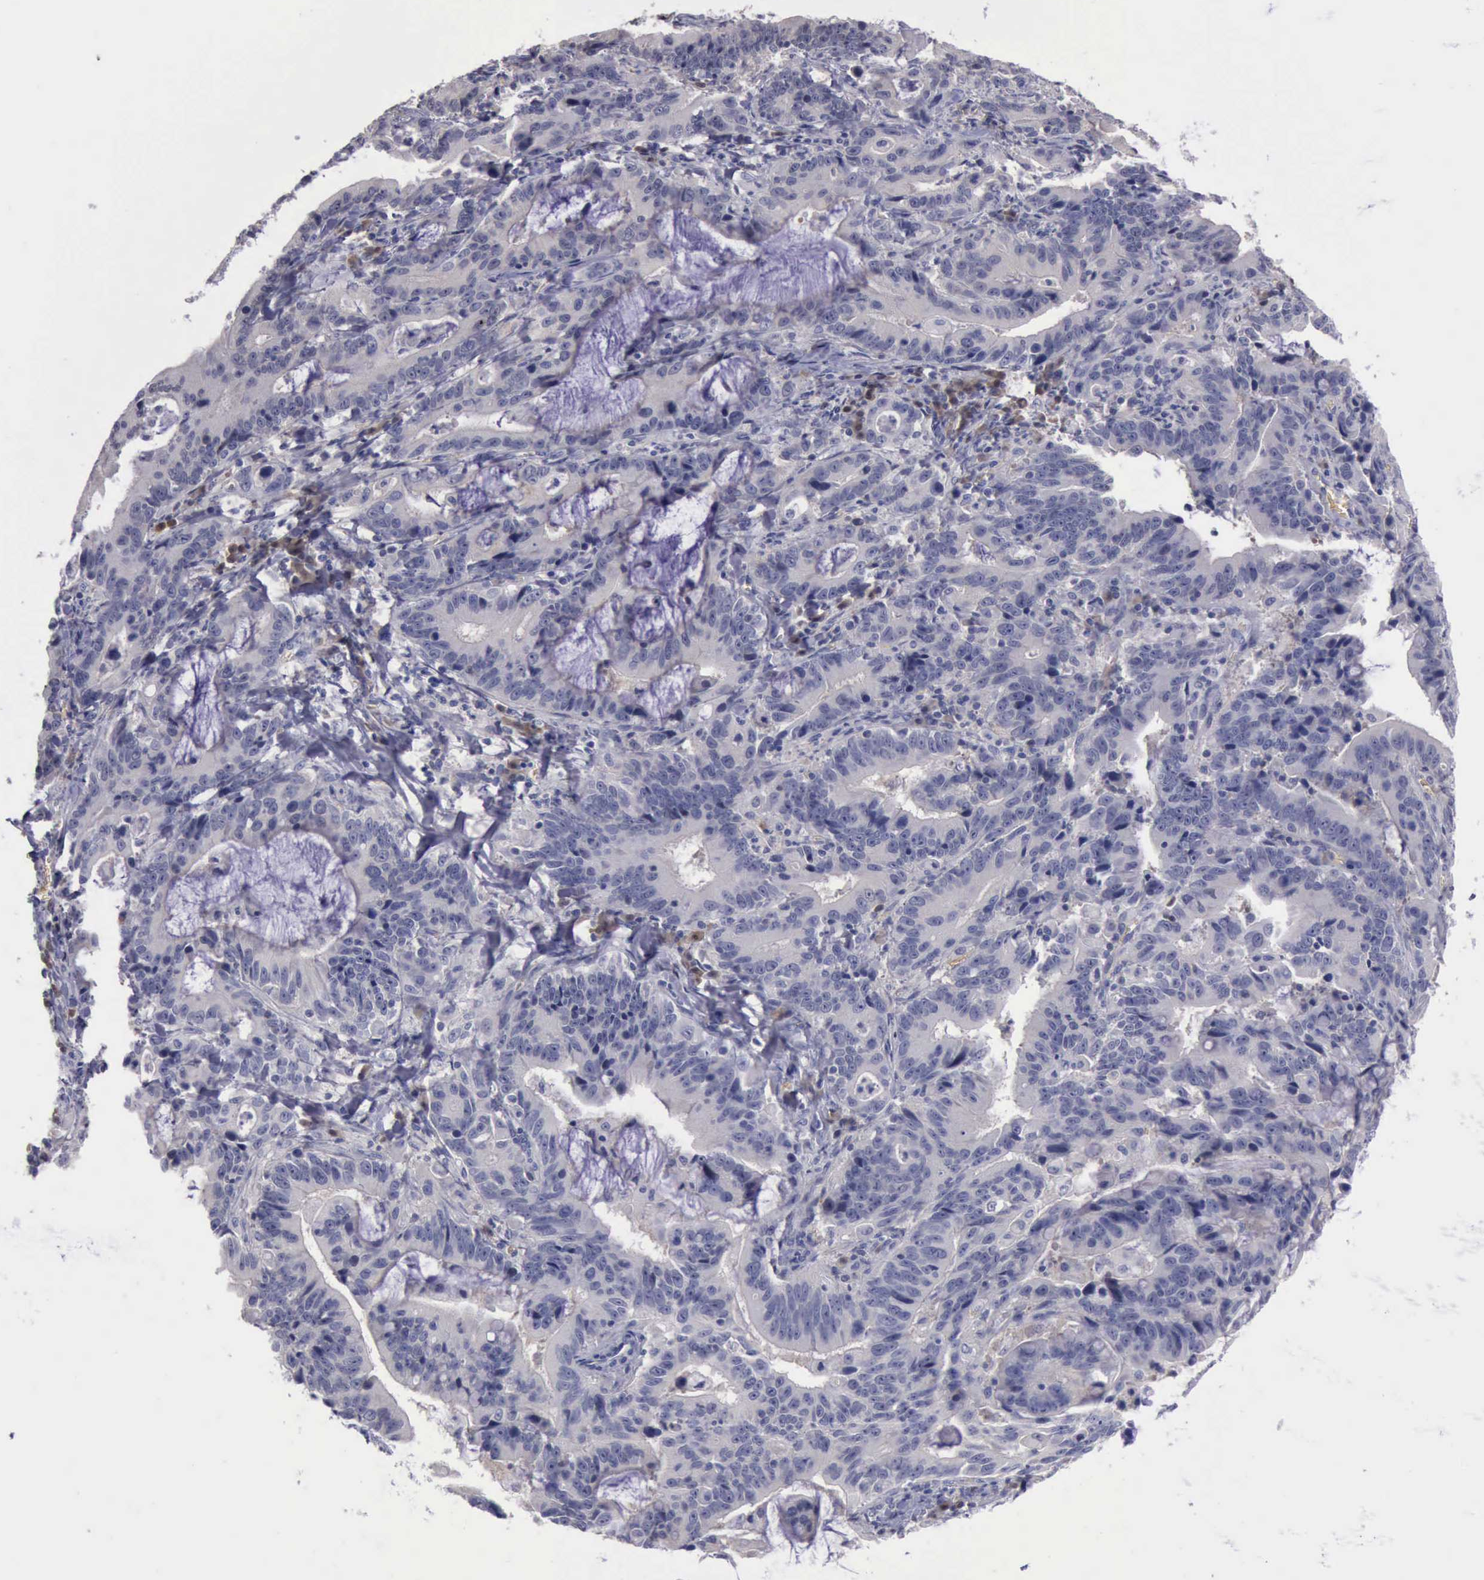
{"staining": {"intensity": "negative", "quantity": "none", "location": "none"}, "tissue": "stomach cancer", "cell_type": "Tumor cells", "image_type": "cancer", "snomed": [{"axis": "morphology", "description": "Adenocarcinoma, NOS"}, {"axis": "topography", "description": "Stomach, upper"}], "caption": "Human adenocarcinoma (stomach) stained for a protein using immunohistochemistry demonstrates no expression in tumor cells.", "gene": "CEP128", "patient": {"sex": "male", "age": 63}}